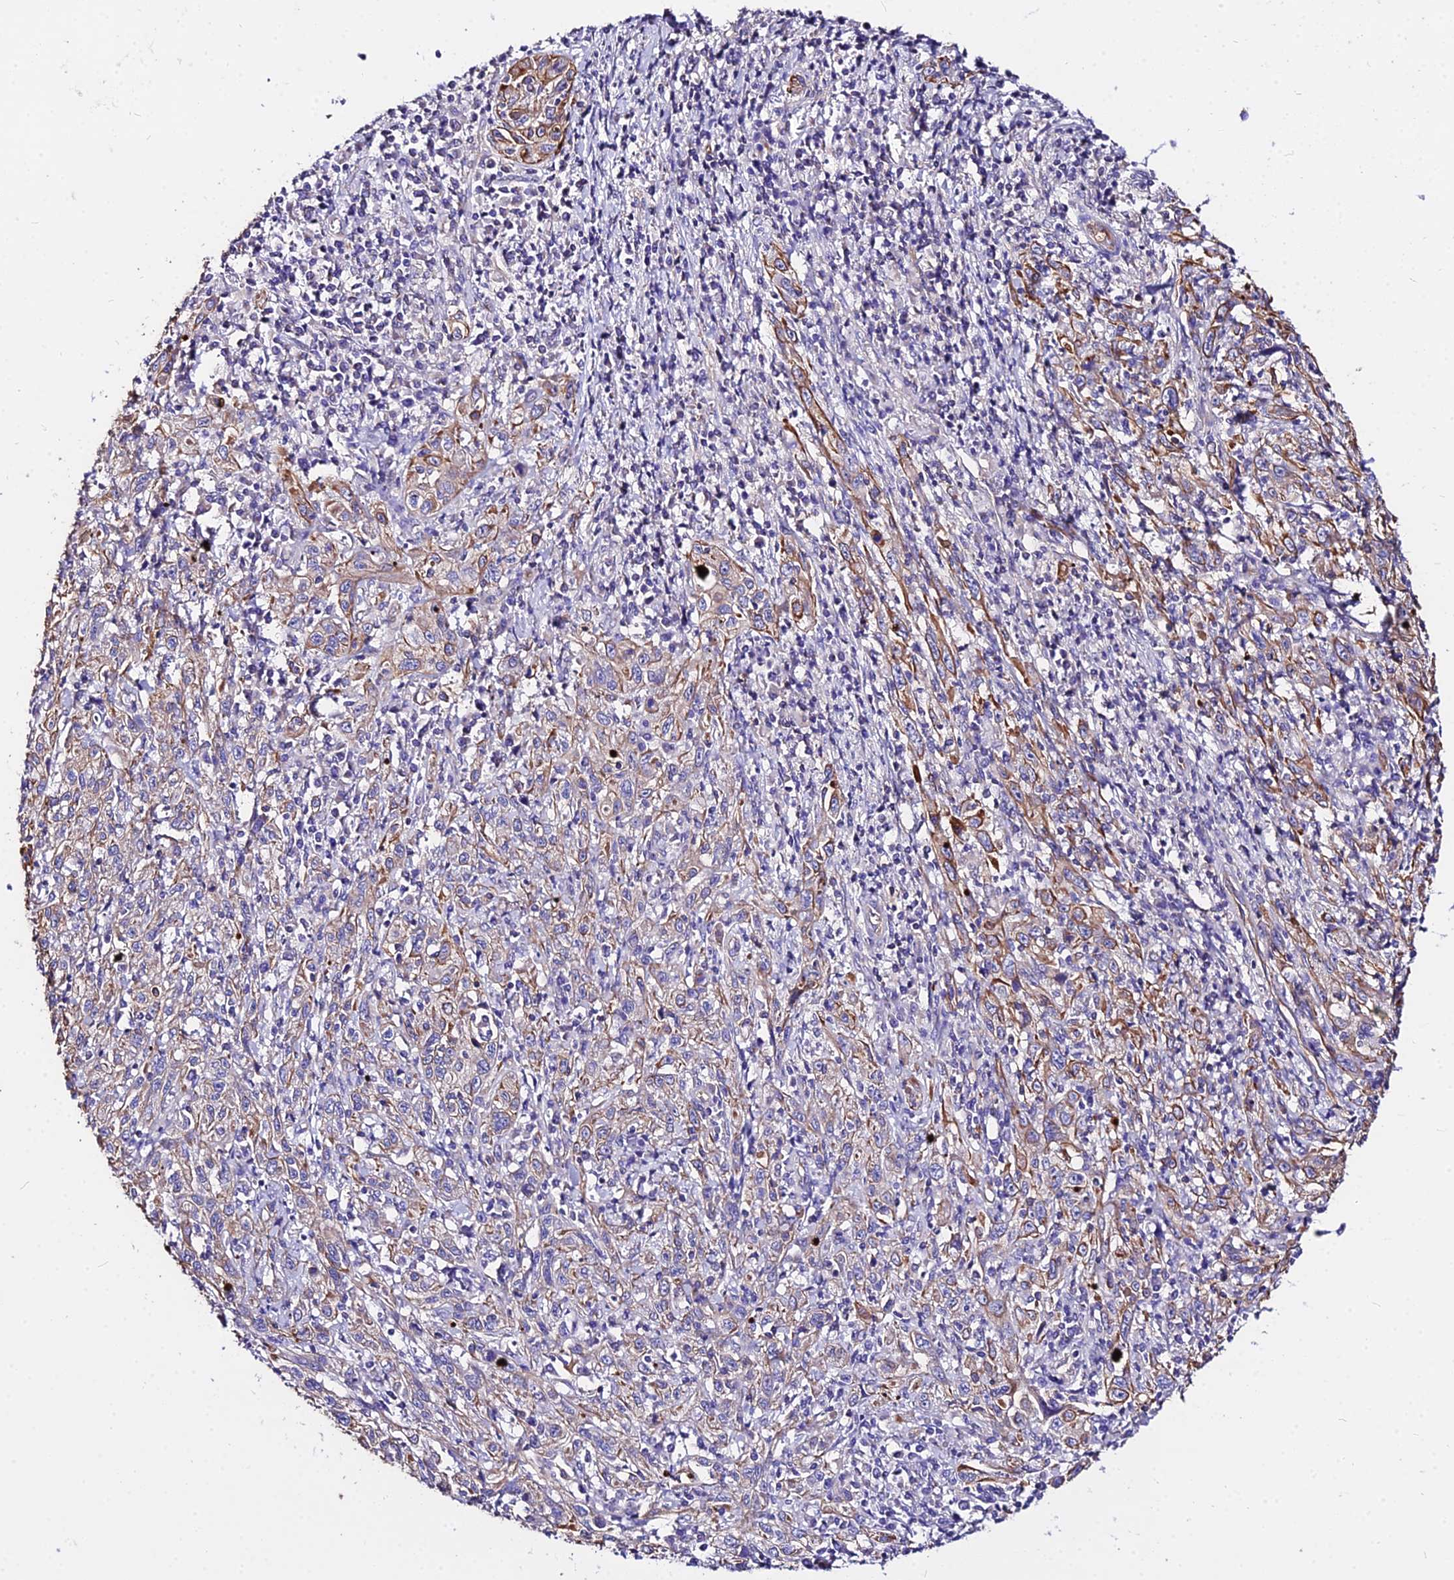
{"staining": {"intensity": "moderate", "quantity": ">75%", "location": "cytoplasmic/membranous"}, "tissue": "cervical cancer", "cell_type": "Tumor cells", "image_type": "cancer", "snomed": [{"axis": "morphology", "description": "Squamous cell carcinoma, NOS"}, {"axis": "topography", "description": "Cervix"}], "caption": "Human cervical cancer stained with a protein marker reveals moderate staining in tumor cells.", "gene": "DAW1", "patient": {"sex": "female", "age": 46}}